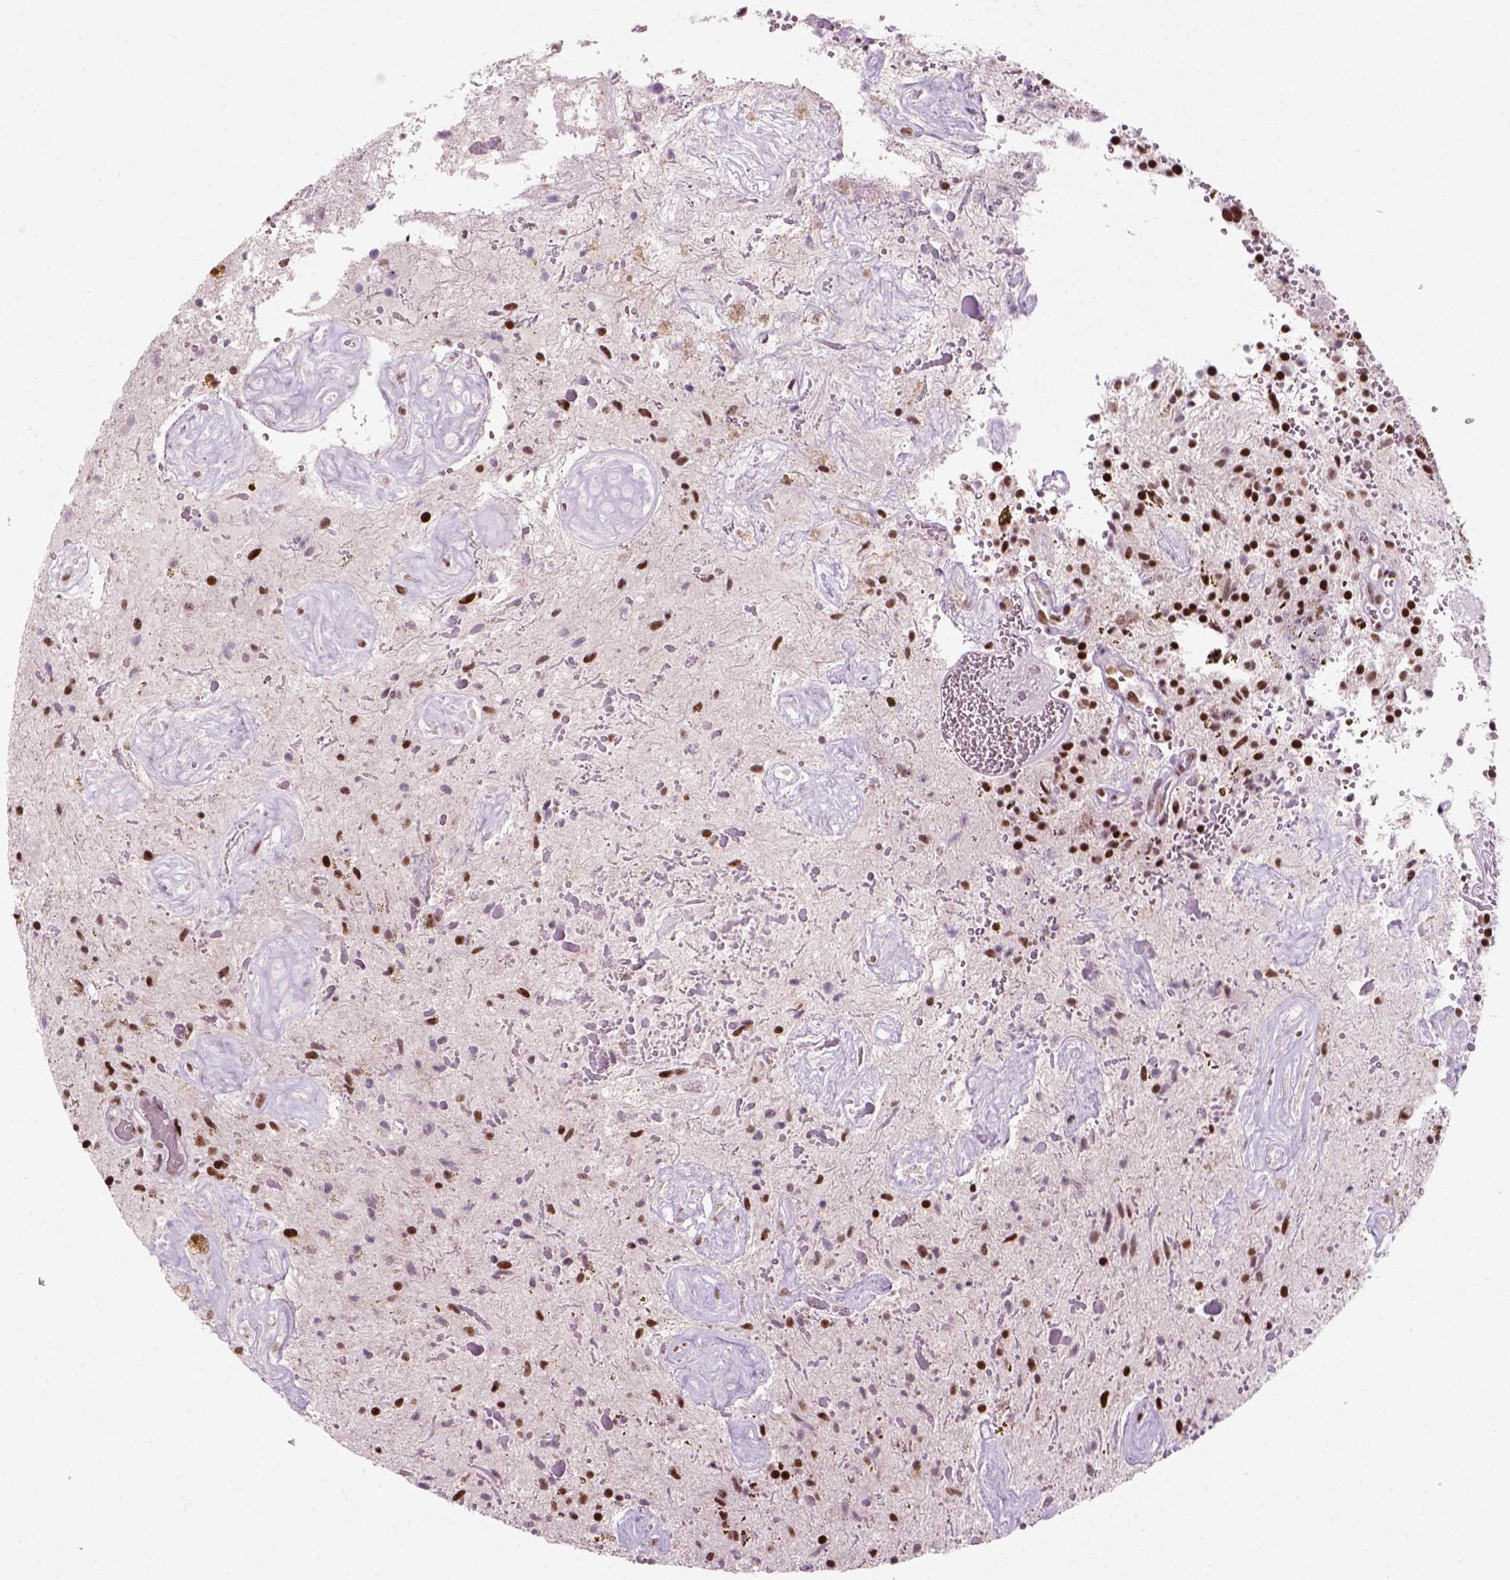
{"staining": {"intensity": "strong", "quantity": ">75%", "location": "nuclear"}, "tissue": "glioma", "cell_type": "Tumor cells", "image_type": "cancer", "snomed": [{"axis": "morphology", "description": "Glioma, malignant, Low grade"}, {"axis": "topography", "description": "Cerebellum"}], "caption": "Protein staining of glioma tissue exhibits strong nuclear positivity in about >75% of tumor cells.", "gene": "GTF2F1", "patient": {"sex": "female", "age": 14}}